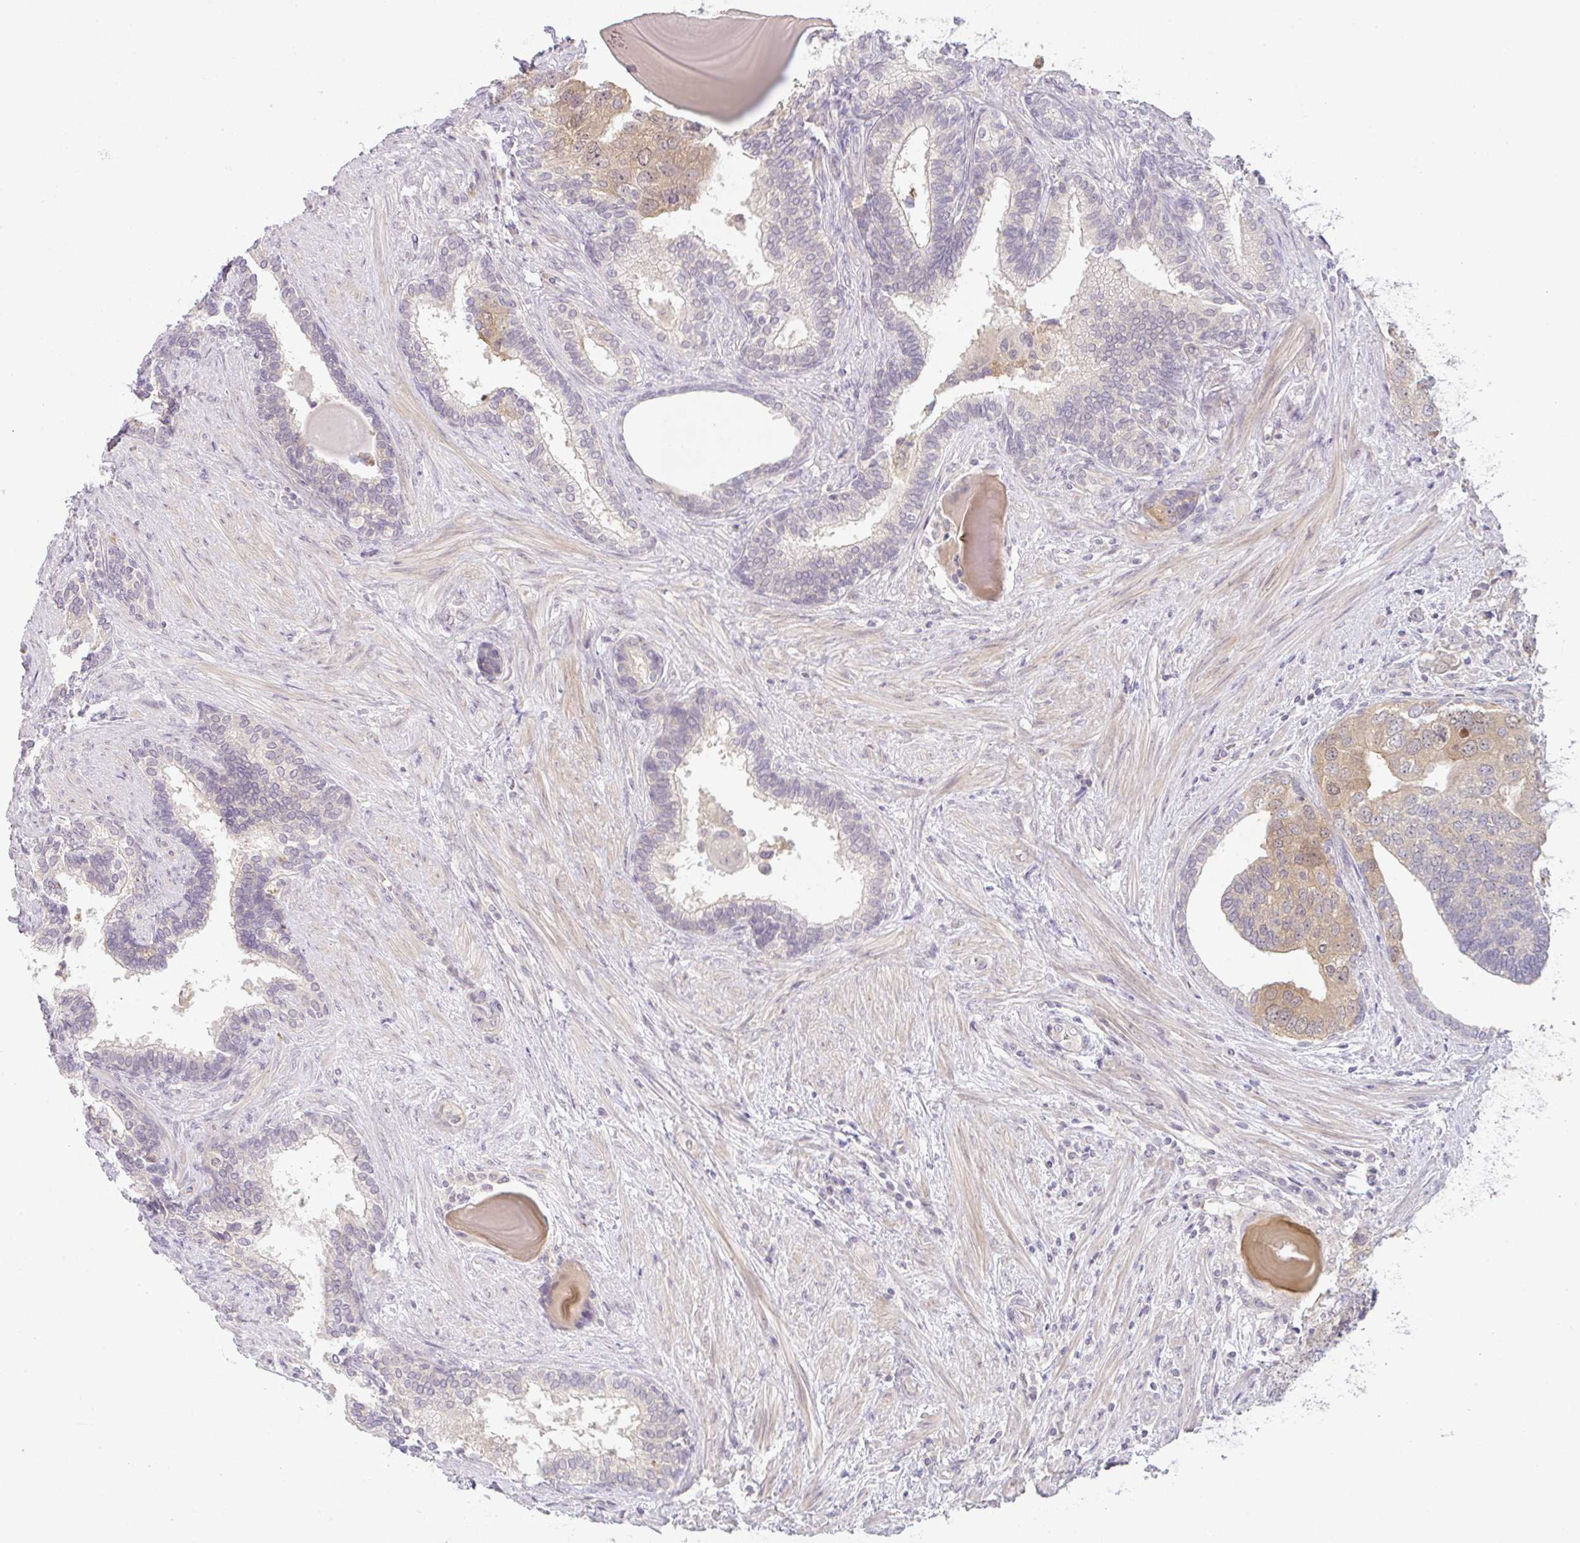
{"staining": {"intensity": "weak", "quantity": "<25%", "location": "cytoplasmic/membranous"}, "tissue": "prostate cancer", "cell_type": "Tumor cells", "image_type": "cancer", "snomed": [{"axis": "morphology", "description": "Adenocarcinoma, High grade"}, {"axis": "topography", "description": "Prostate"}], "caption": "This is a image of immunohistochemistry staining of adenocarcinoma (high-grade) (prostate), which shows no staining in tumor cells.", "gene": "CSE1L", "patient": {"sex": "male", "age": 68}}